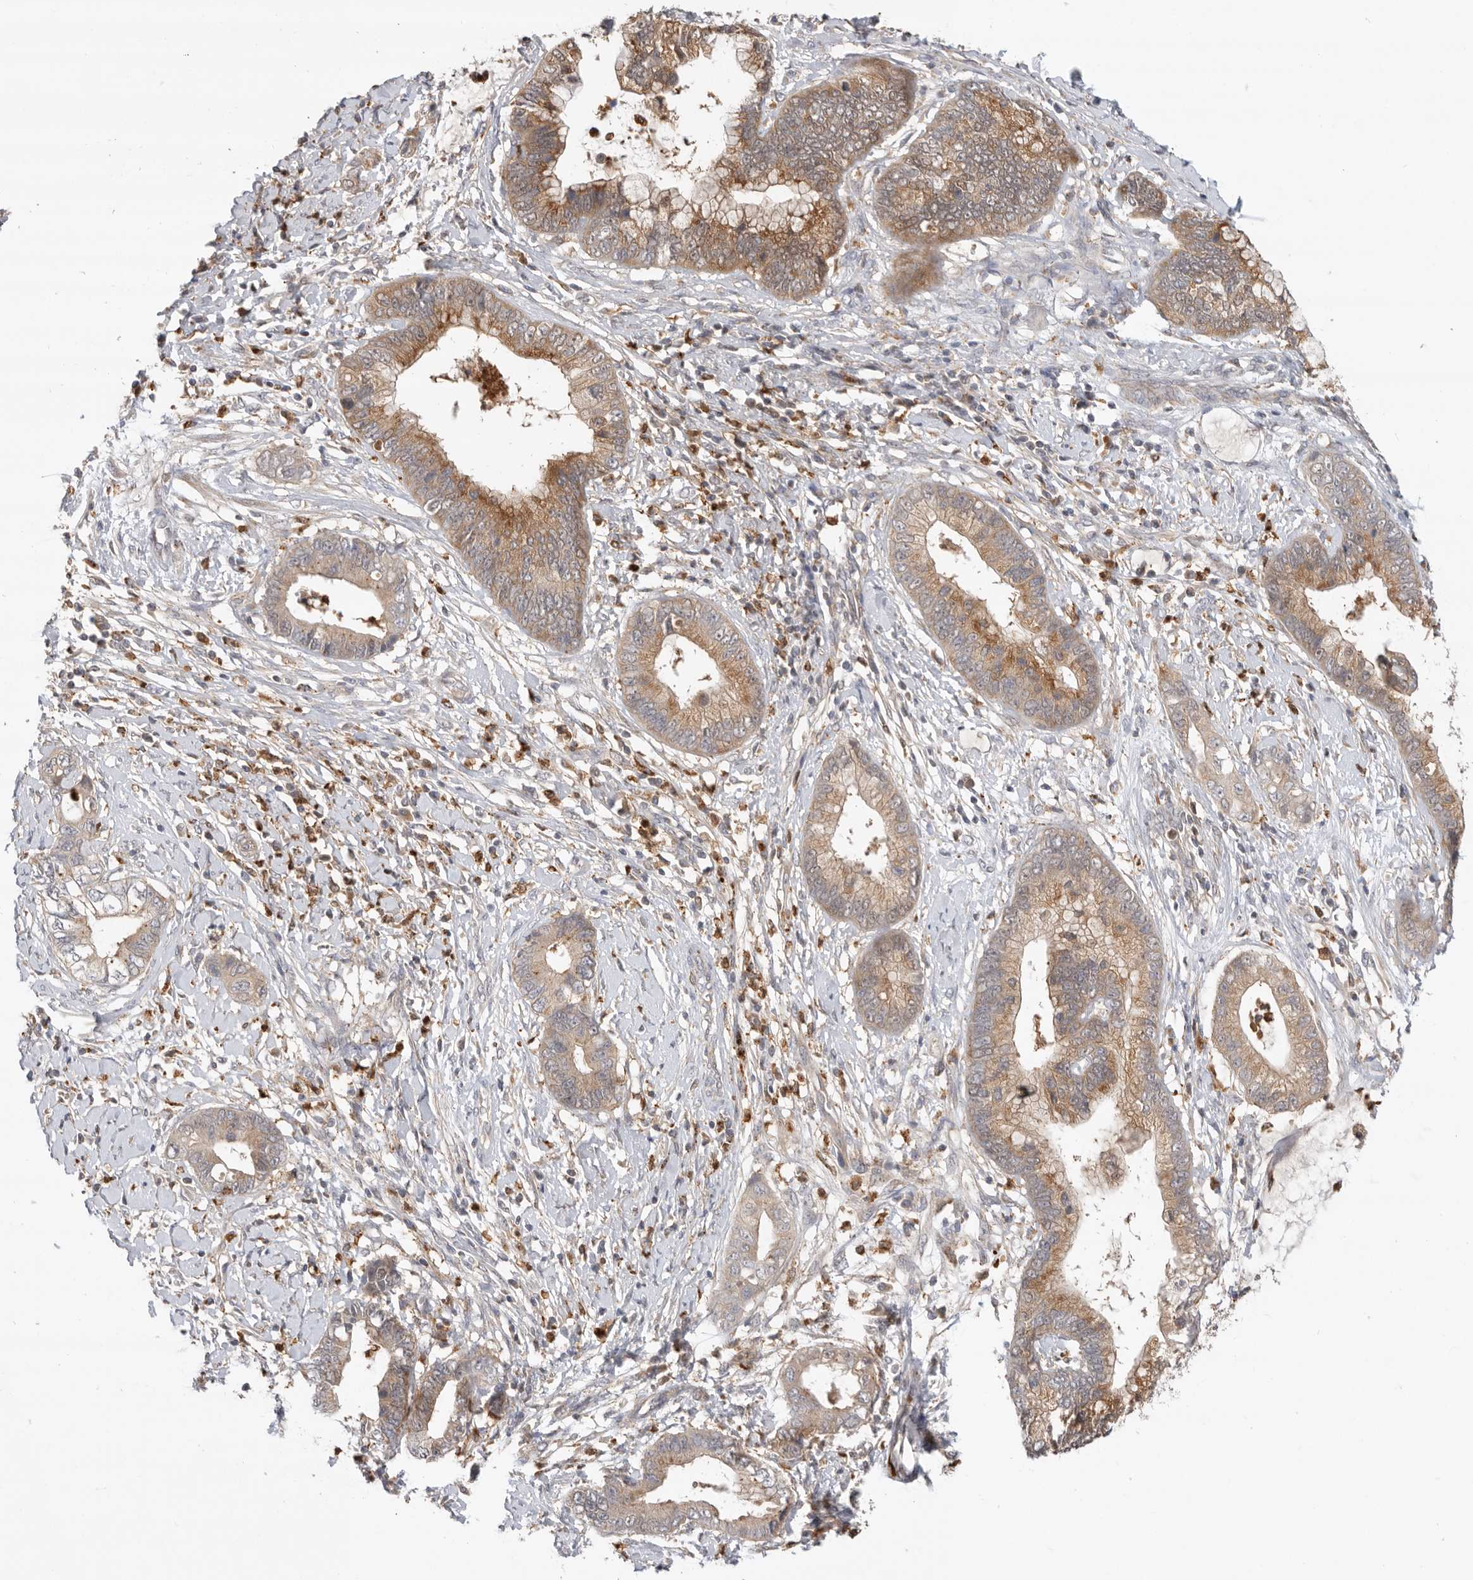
{"staining": {"intensity": "moderate", "quantity": ">75%", "location": "cytoplasmic/membranous"}, "tissue": "cervical cancer", "cell_type": "Tumor cells", "image_type": "cancer", "snomed": [{"axis": "morphology", "description": "Adenocarcinoma, NOS"}, {"axis": "topography", "description": "Cervix"}], "caption": "IHC (DAB) staining of cervical cancer reveals moderate cytoplasmic/membranous protein positivity in about >75% of tumor cells.", "gene": "GNE", "patient": {"sex": "female", "age": 44}}